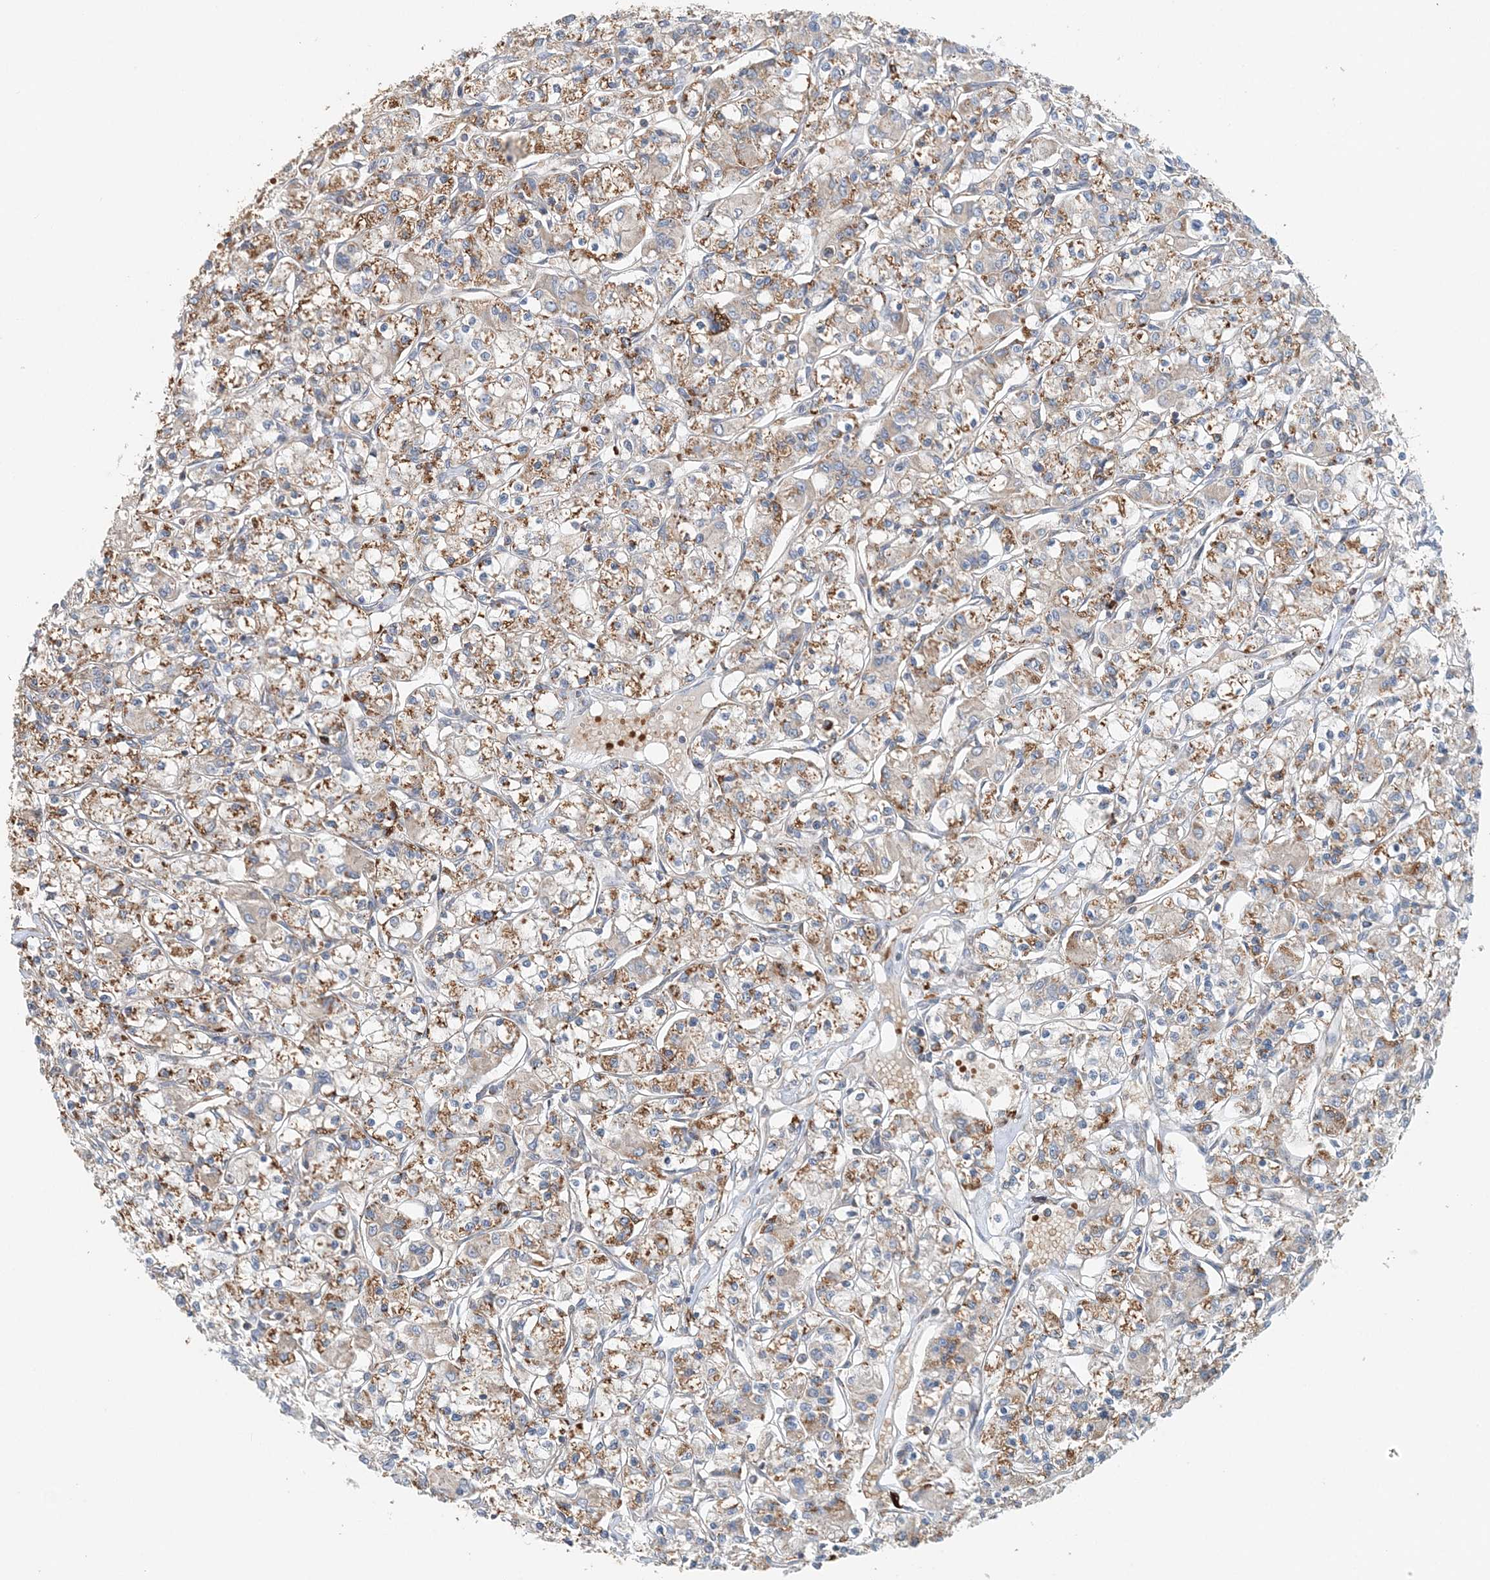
{"staining": {"intensity": "moderate", "quantity": "25%-75%", "location": "cytoplasmic/membranous"}, "tissue": "renal cancer", "cell_type": "Tumor cells", "image_type": "cancer", "snomed": [{"axis": "morphology", "description": "Adenocarcinoma, NOS"}, {"axis": "topography", "description": "Kidney"}], "caption": "Human renal cancer stained with a protein marker demonstrates moderate staining in tumor cells.", "gene": "TTI1", "patient": {"sex": "female", "age": 59}}